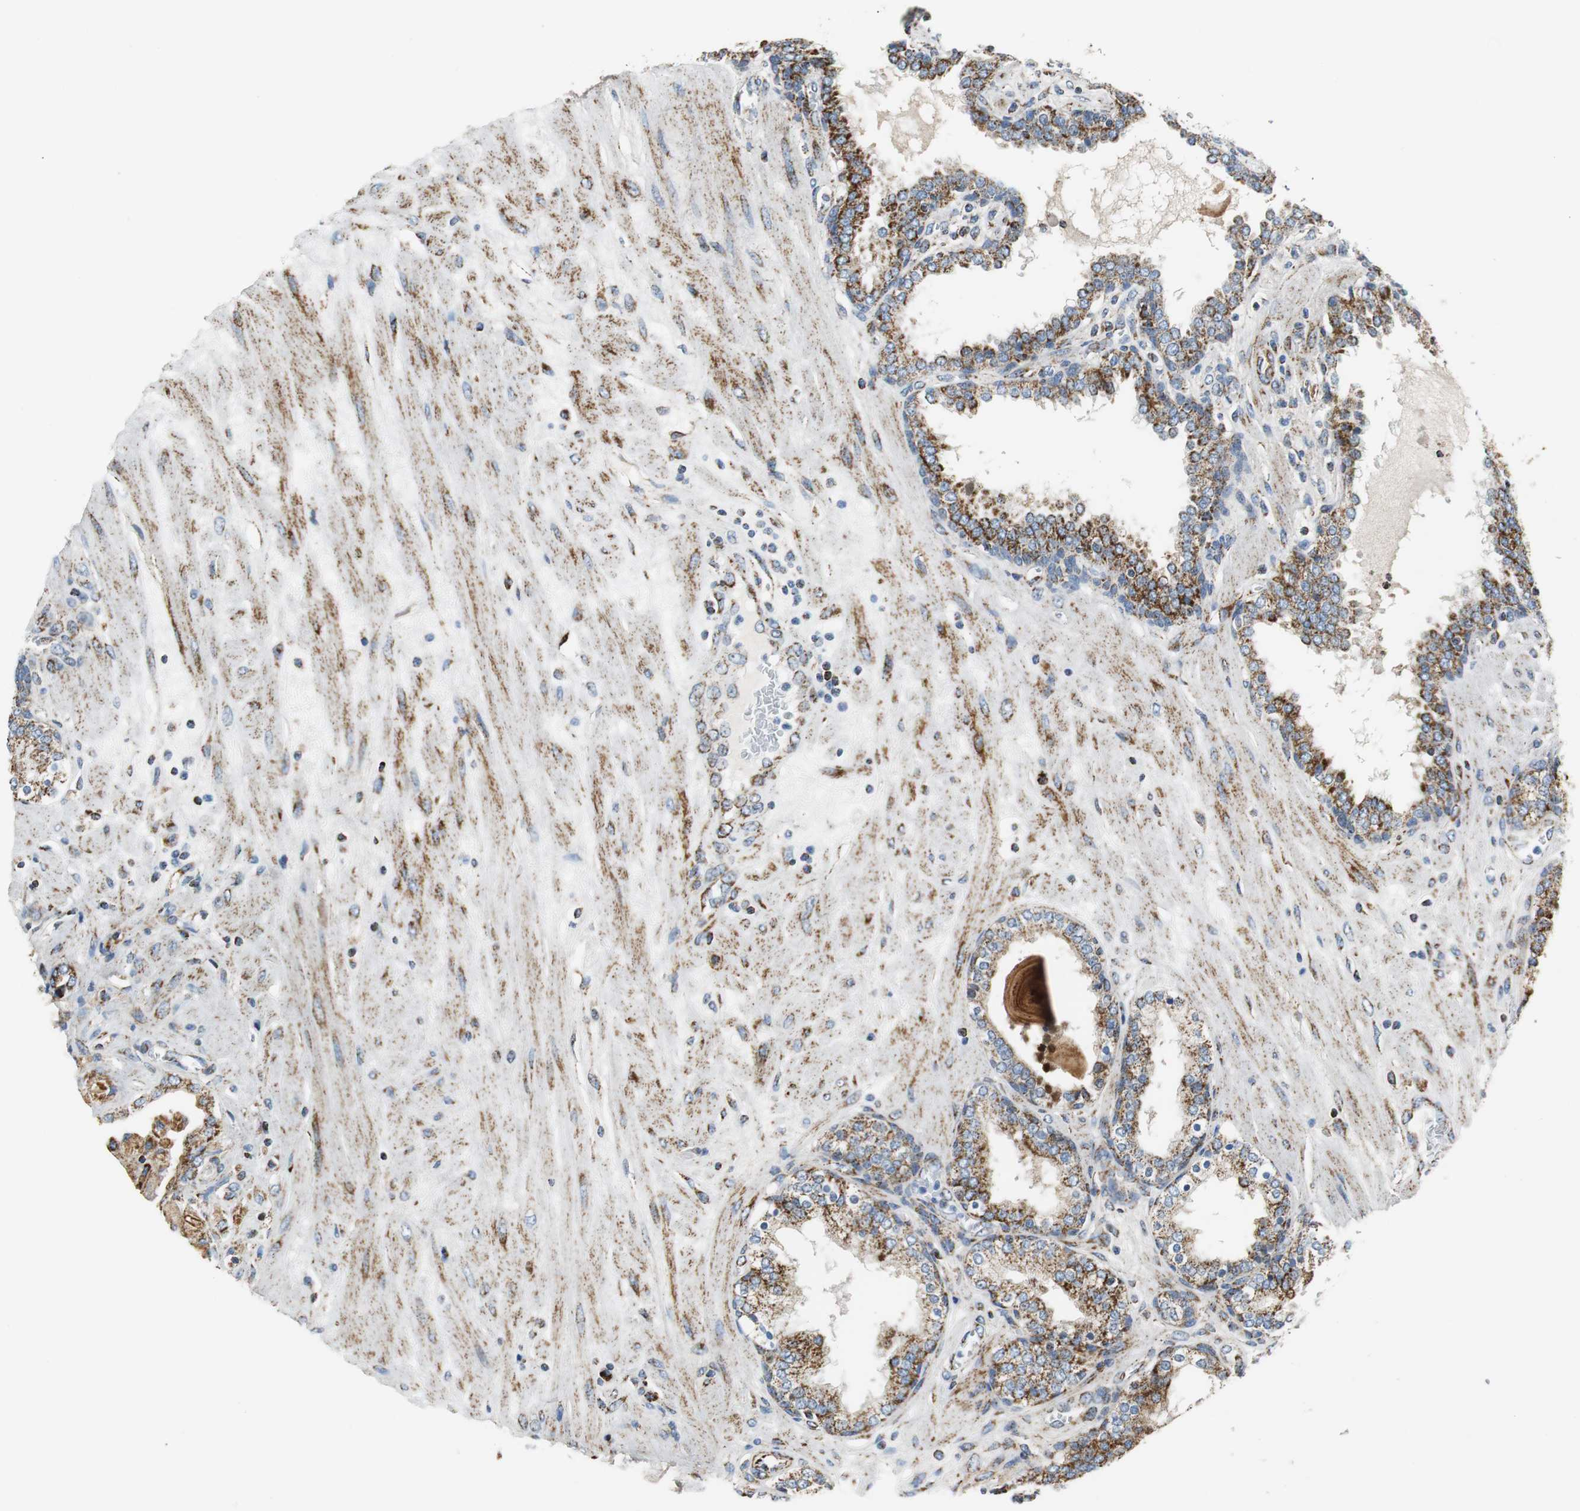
{"staining": {"intensity": "strong", "quantity": ">75%", "location": "cytoplasmic/membranous"}, "tissue": "prostate", "cell_type": "Glandular cells", "image_type": "normal", "snomed": [{"axis": "morphology", "description": "Normal tissue, NOS"}, {"axis": "topography", "description": "Prostate"}], "caption": "Prostate was stained to show a protein in brown. There is high levels of strong cytoplasmic/membranous staining in approximately >75% of glandular cells. The staining was performed using DAB (3,3'-diaminobenzidine) to visualize the protein expression in brown, while the nuclei were stained in blue with hematoxylin (Magnification: 20x).", "gene": "C1QTNF7", "patient": {"sex": "male", "age": 51}}